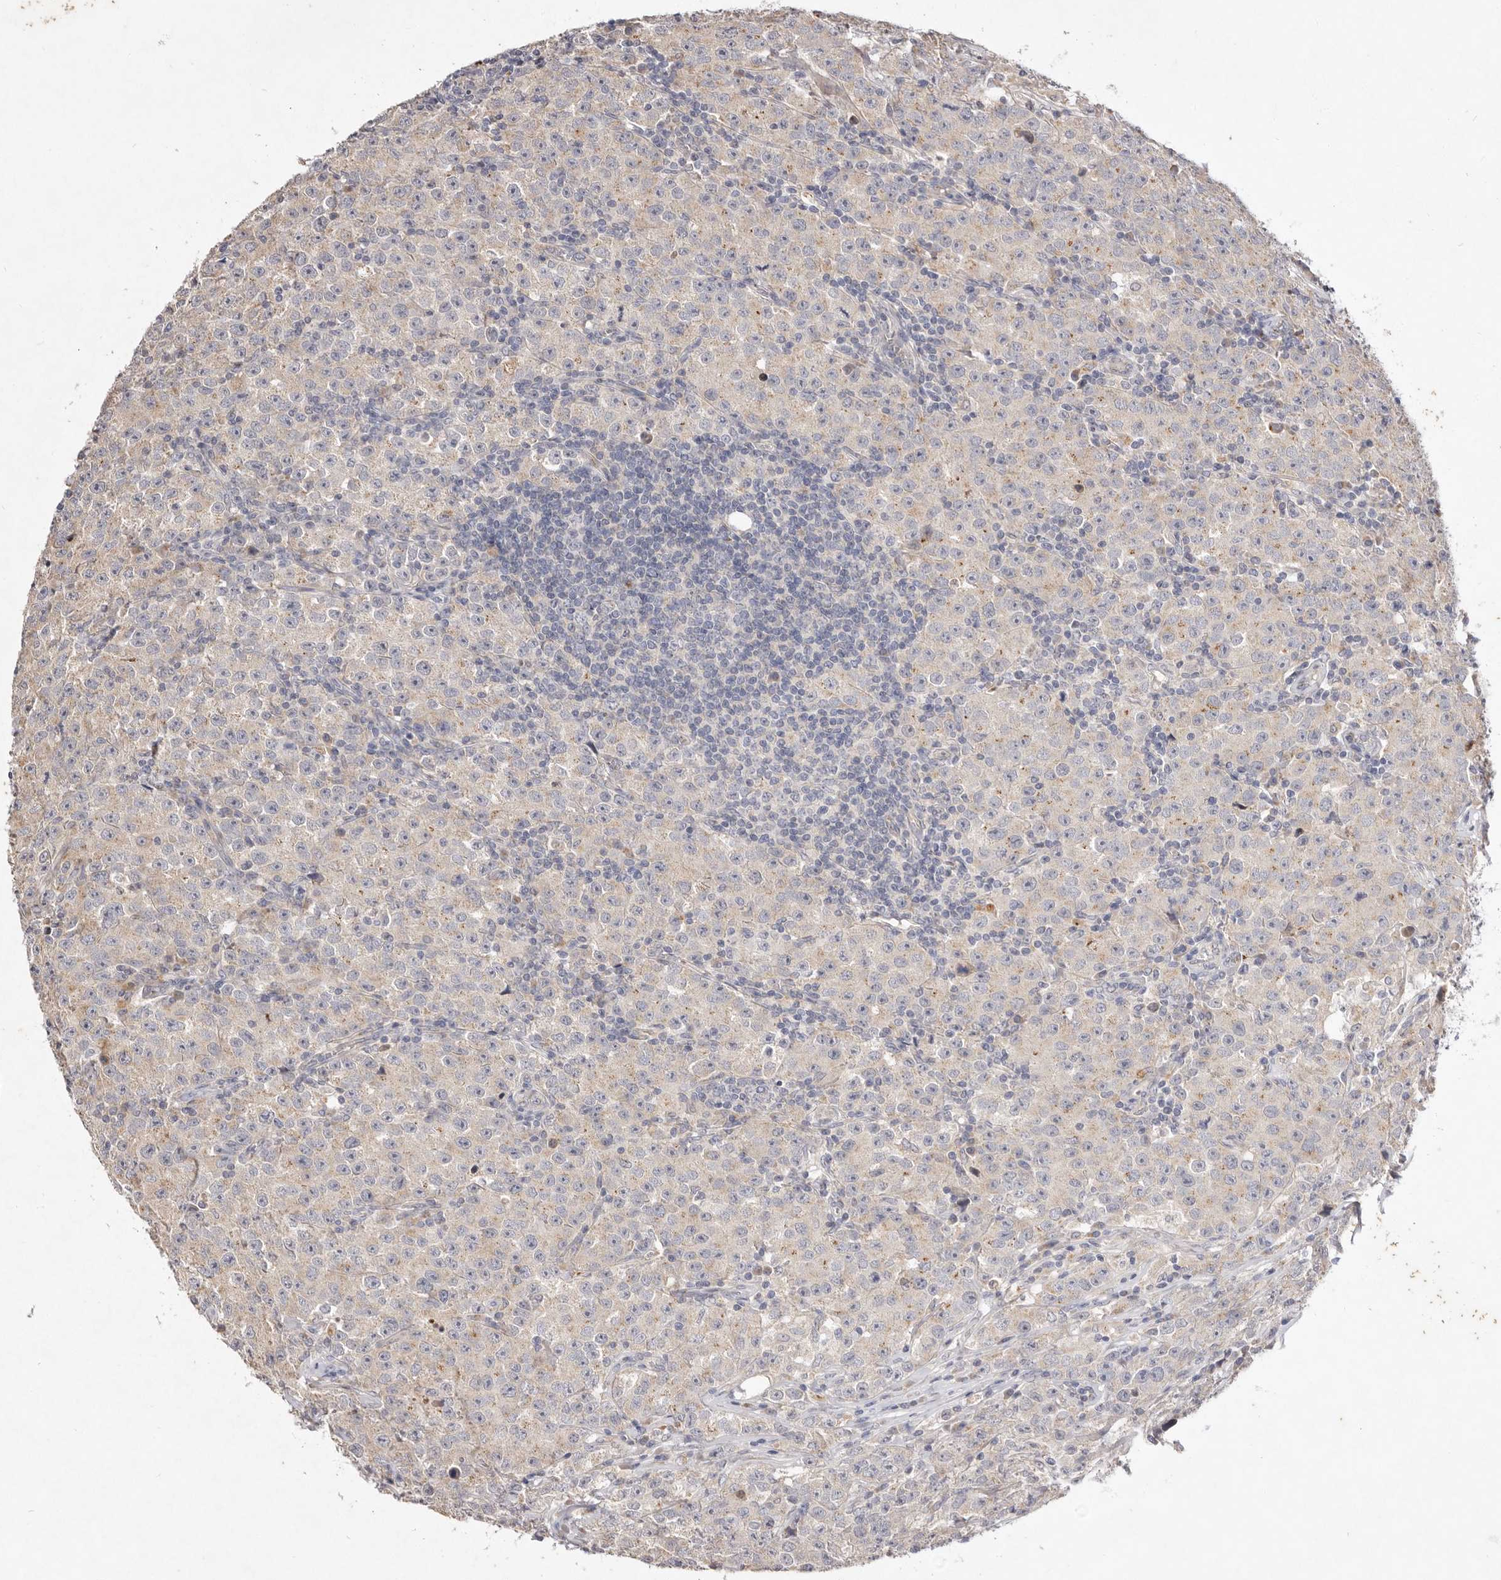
{"staining": {"intensity": "weak", "quantity": "25%-75%", "location": "cytoplasmic/membranous"}, "tissue": "testis cancer", "cell_type": "Tumor cells", "image_type": "cancer", "snomed": [{"axis": "morphology", "description": "Seminoma, NOS"}, {"axis": "morphology", "description": "Carcinoma, Embryonal, NOS"}, {"axis": "topography", "description": "Testis"}], "caption": "This image exhibits immunohistochemistry staining of testis cancer, with low weak cytoplasmic/membranous staining in about 25%-75% of tumor cells.", "gene": "USP24", "patient": {"sex": "male", "age": 43}}